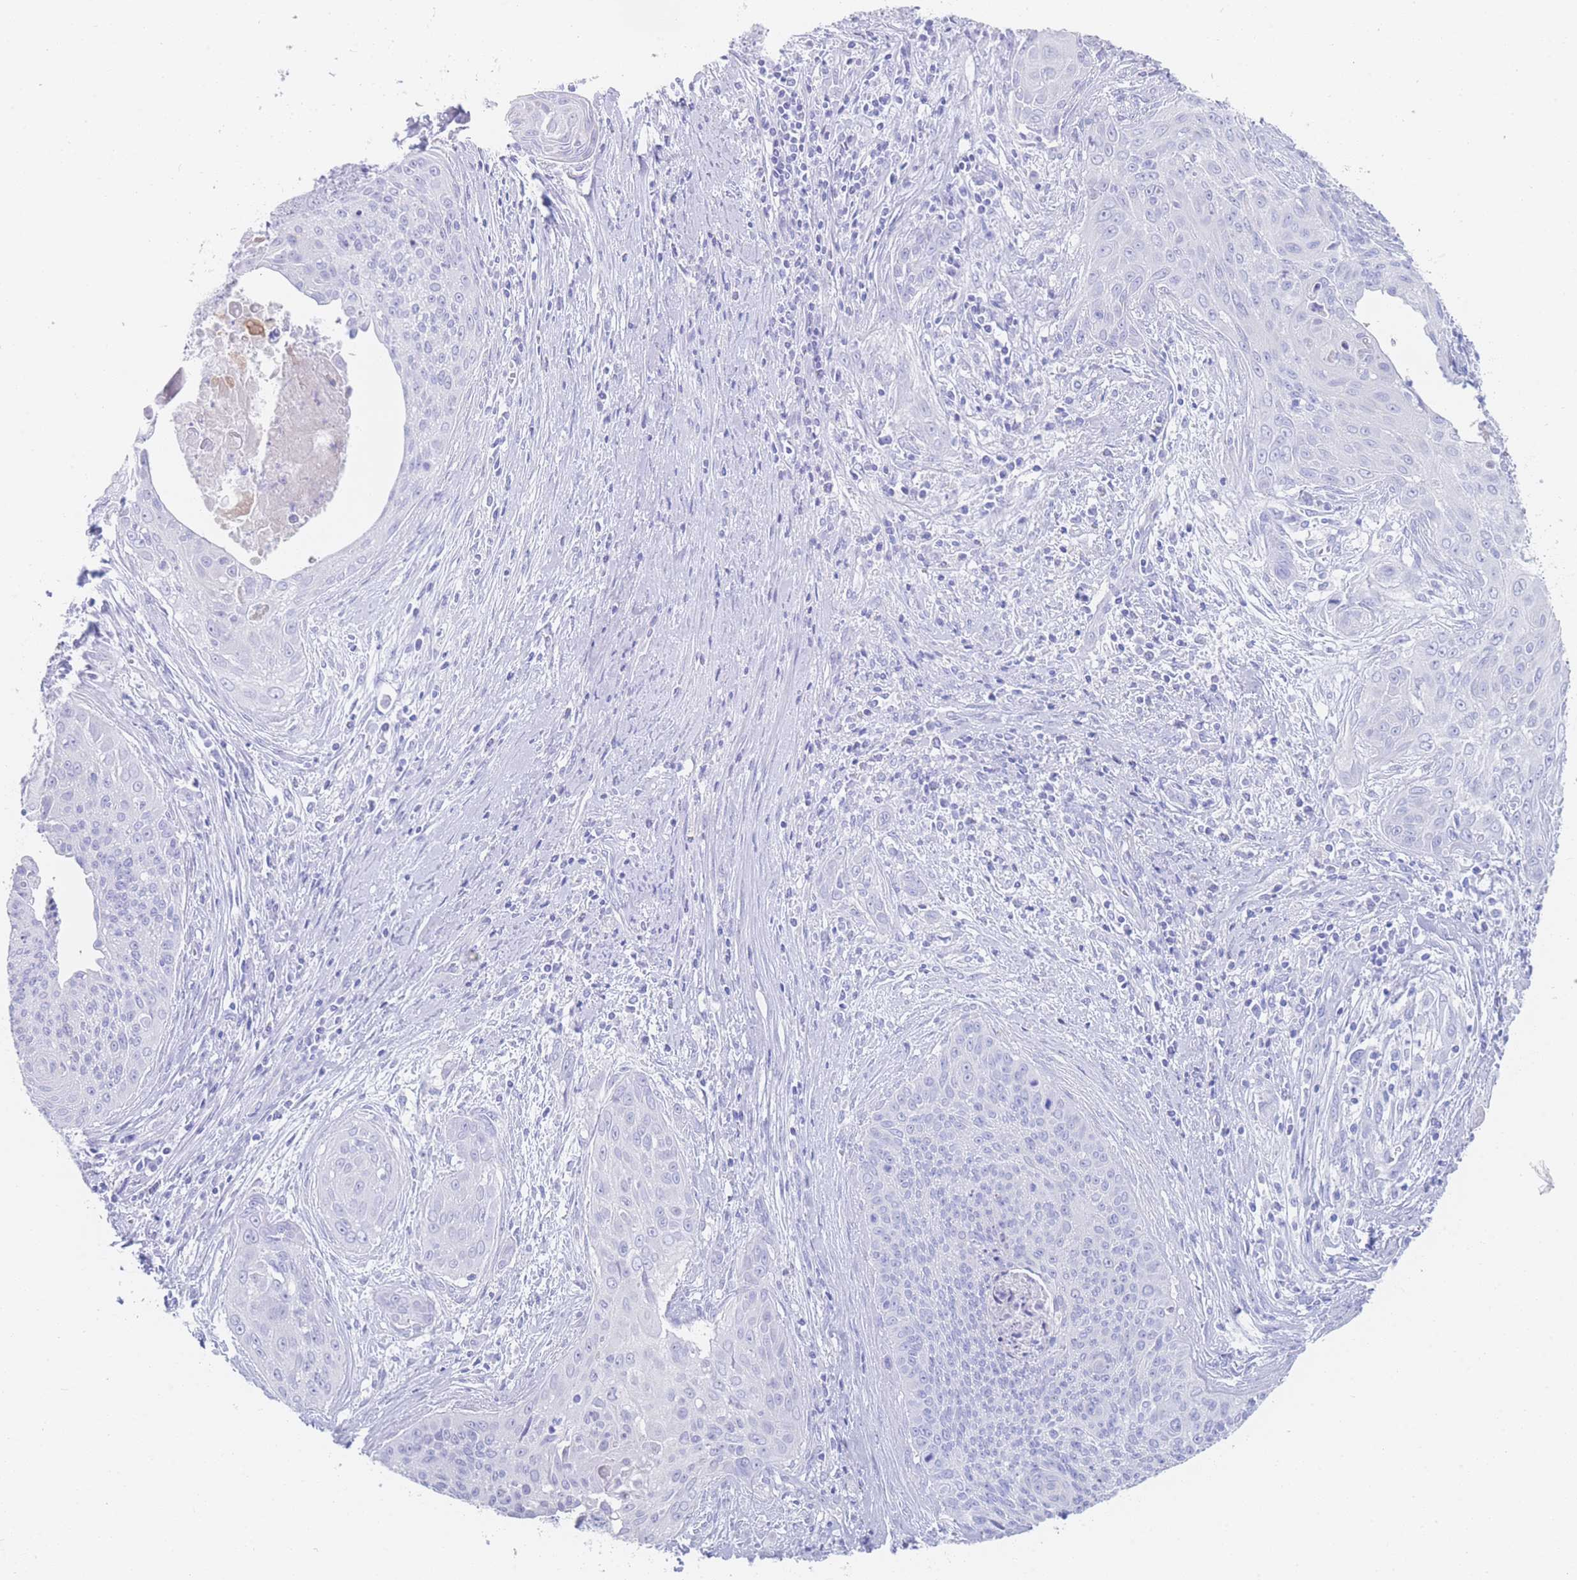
{"staining": {"intensity": "negative", "quantity": "none", "location": "none"}, "tissue": "cervical cancer", "cell_type": "Tumor cells", "image_type": "cancer", "snomed": [{"axis": "morphology", "description": "Squamous cell carcinoma, NOS"}, {"axis": "topography", "description": "Cervix"}], "caption": "DAB (3,3'-diaminobenzidine) immunohistochemical staining of cervical cancer (squamous cell carcinoma) displays no significant expression in tumor cells. Nuclei are stained in blue.", "gene": "LRRC37A", "patient": {"sex": "female", "age": 55}}